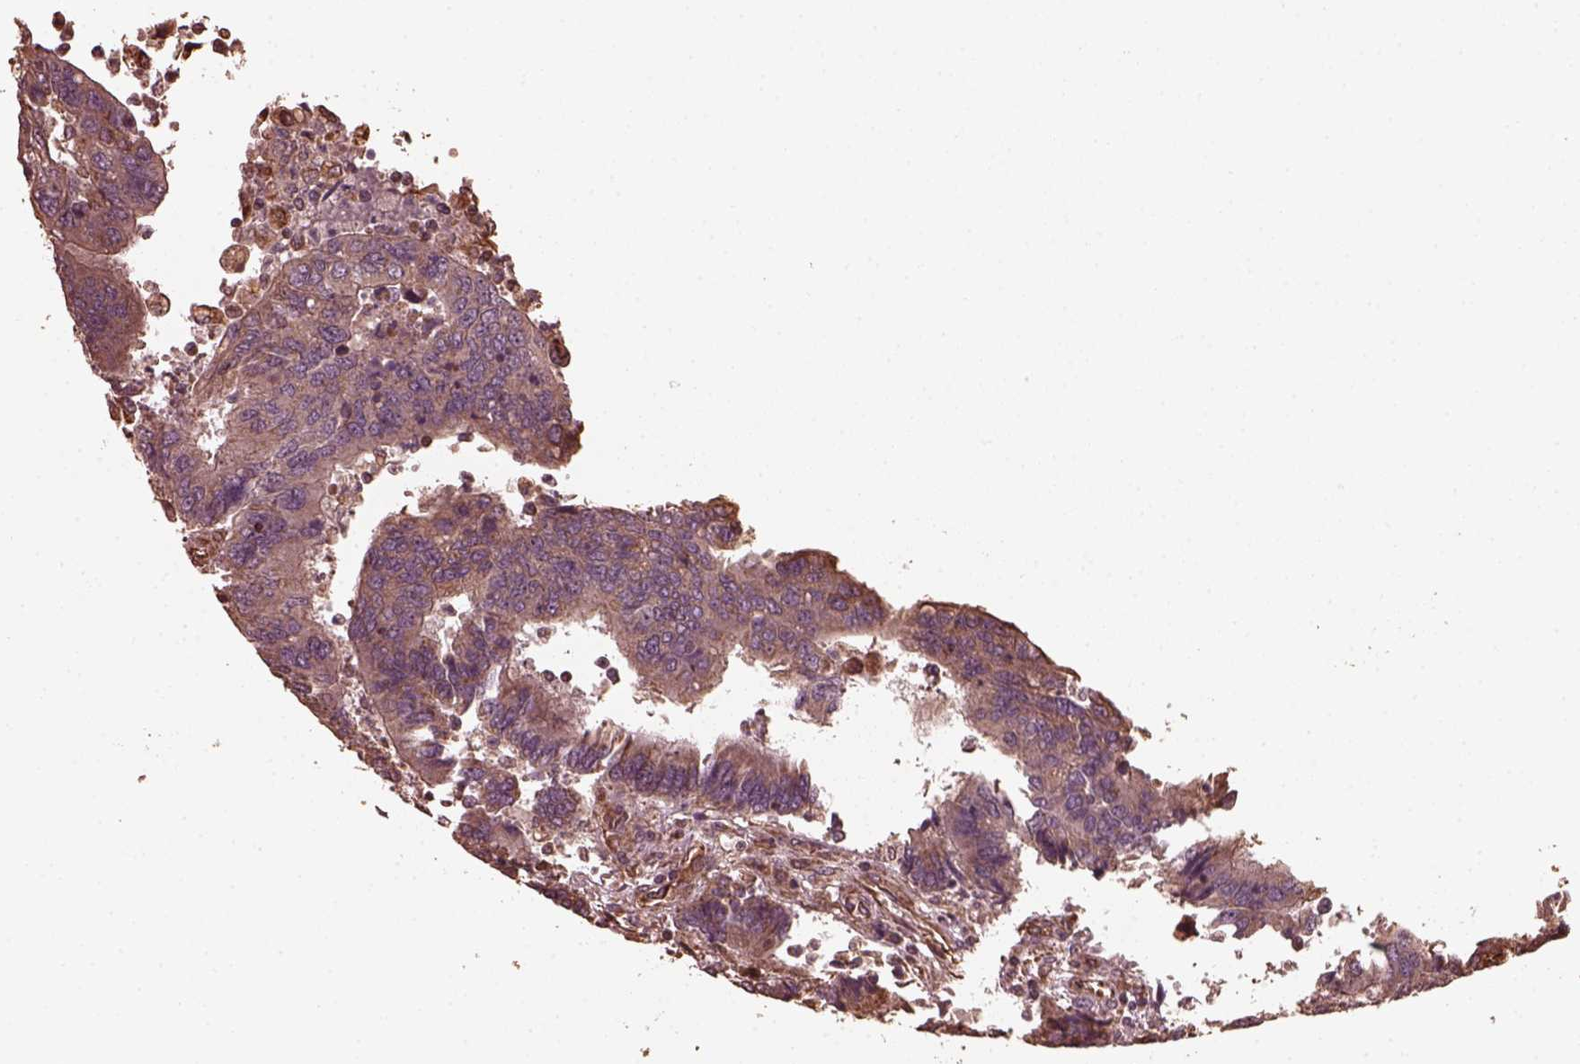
{"staining": {"intensity": "weak", "quantity": "25%-75%", "location": "cytoplasmic/membranous"}, "tissue": "colorectal cancer", "cell_type": "Tumor cells", "image_type": "cancer", "snomed": [{"axis": "morphology", "description": "Adenocarcinoma, NOS"}, {"axis": "topography", "description": "Colon"}], "caption": "Immunohistochemical staining of human adenocarcinoma (colorectal) reveals weak cytoplasmic/membranous protein expression in approximately 25%-75% of tumor cells.", "gene": "GTPBP1", "patient": {"sex": "female", "age": 67}}